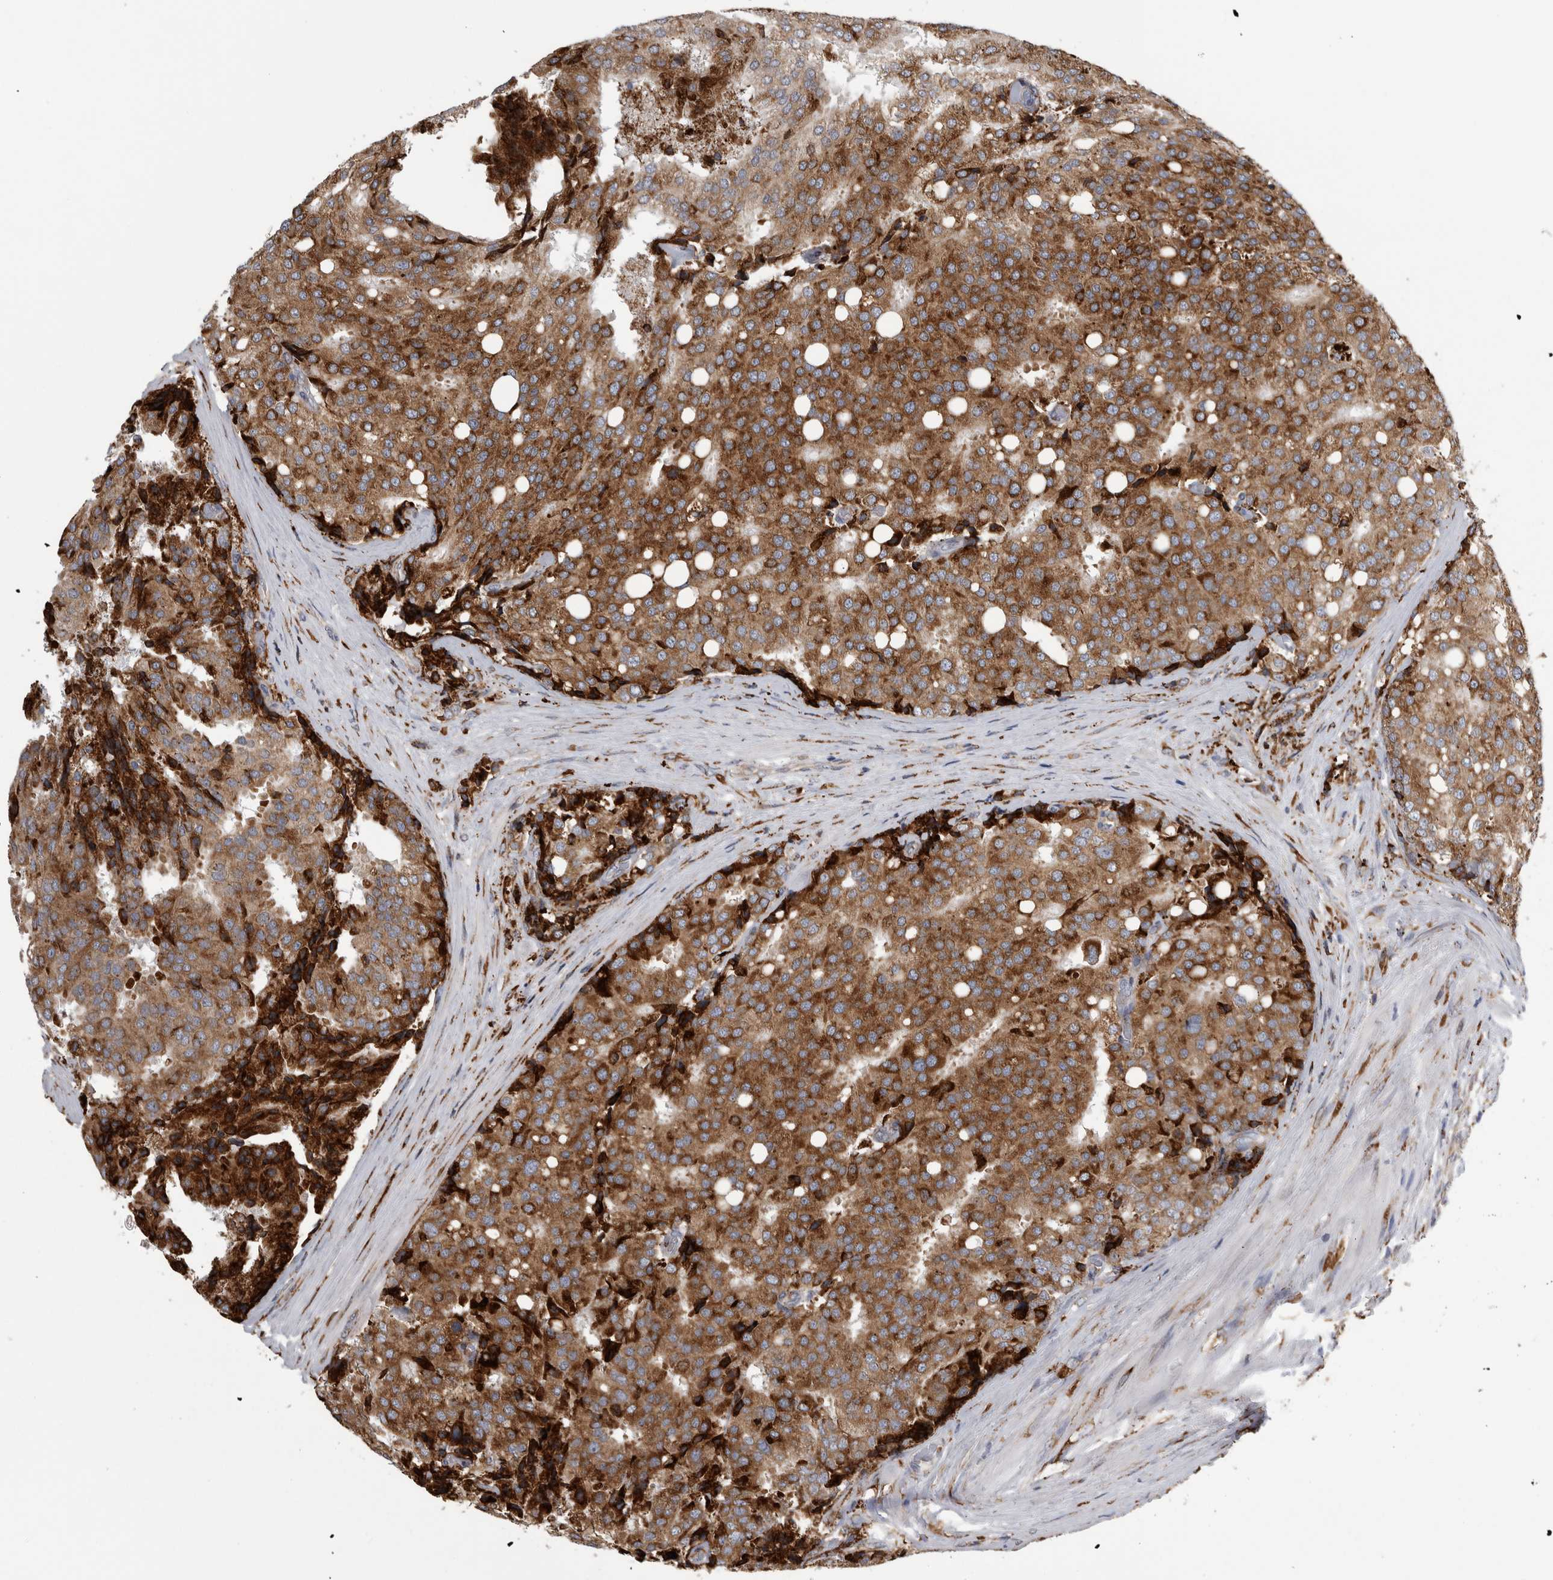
{"staining": {"intensity": "strong", "quantity": ">75%", "location": "cytoplasmic/membranous"}, "tissue": "prostate cancer", "cell_type": "Tumor cells", "image_type": "cancer", "snomed": [{"axis": "morphology", "description": "Adenocarcinoma, High grade"}, {"axis": "topography", "description": "Prostate"}], "caption": "Immunohistochemical staining of prostate cancer (adenocarcinoma (high-grade)) shows high levels of strong cytoplasmic/membranous protein positivity in approximately >75% of tumor cells.", "gene": "FHIP2B", "patient": {"sex": "male", "age": 50}}